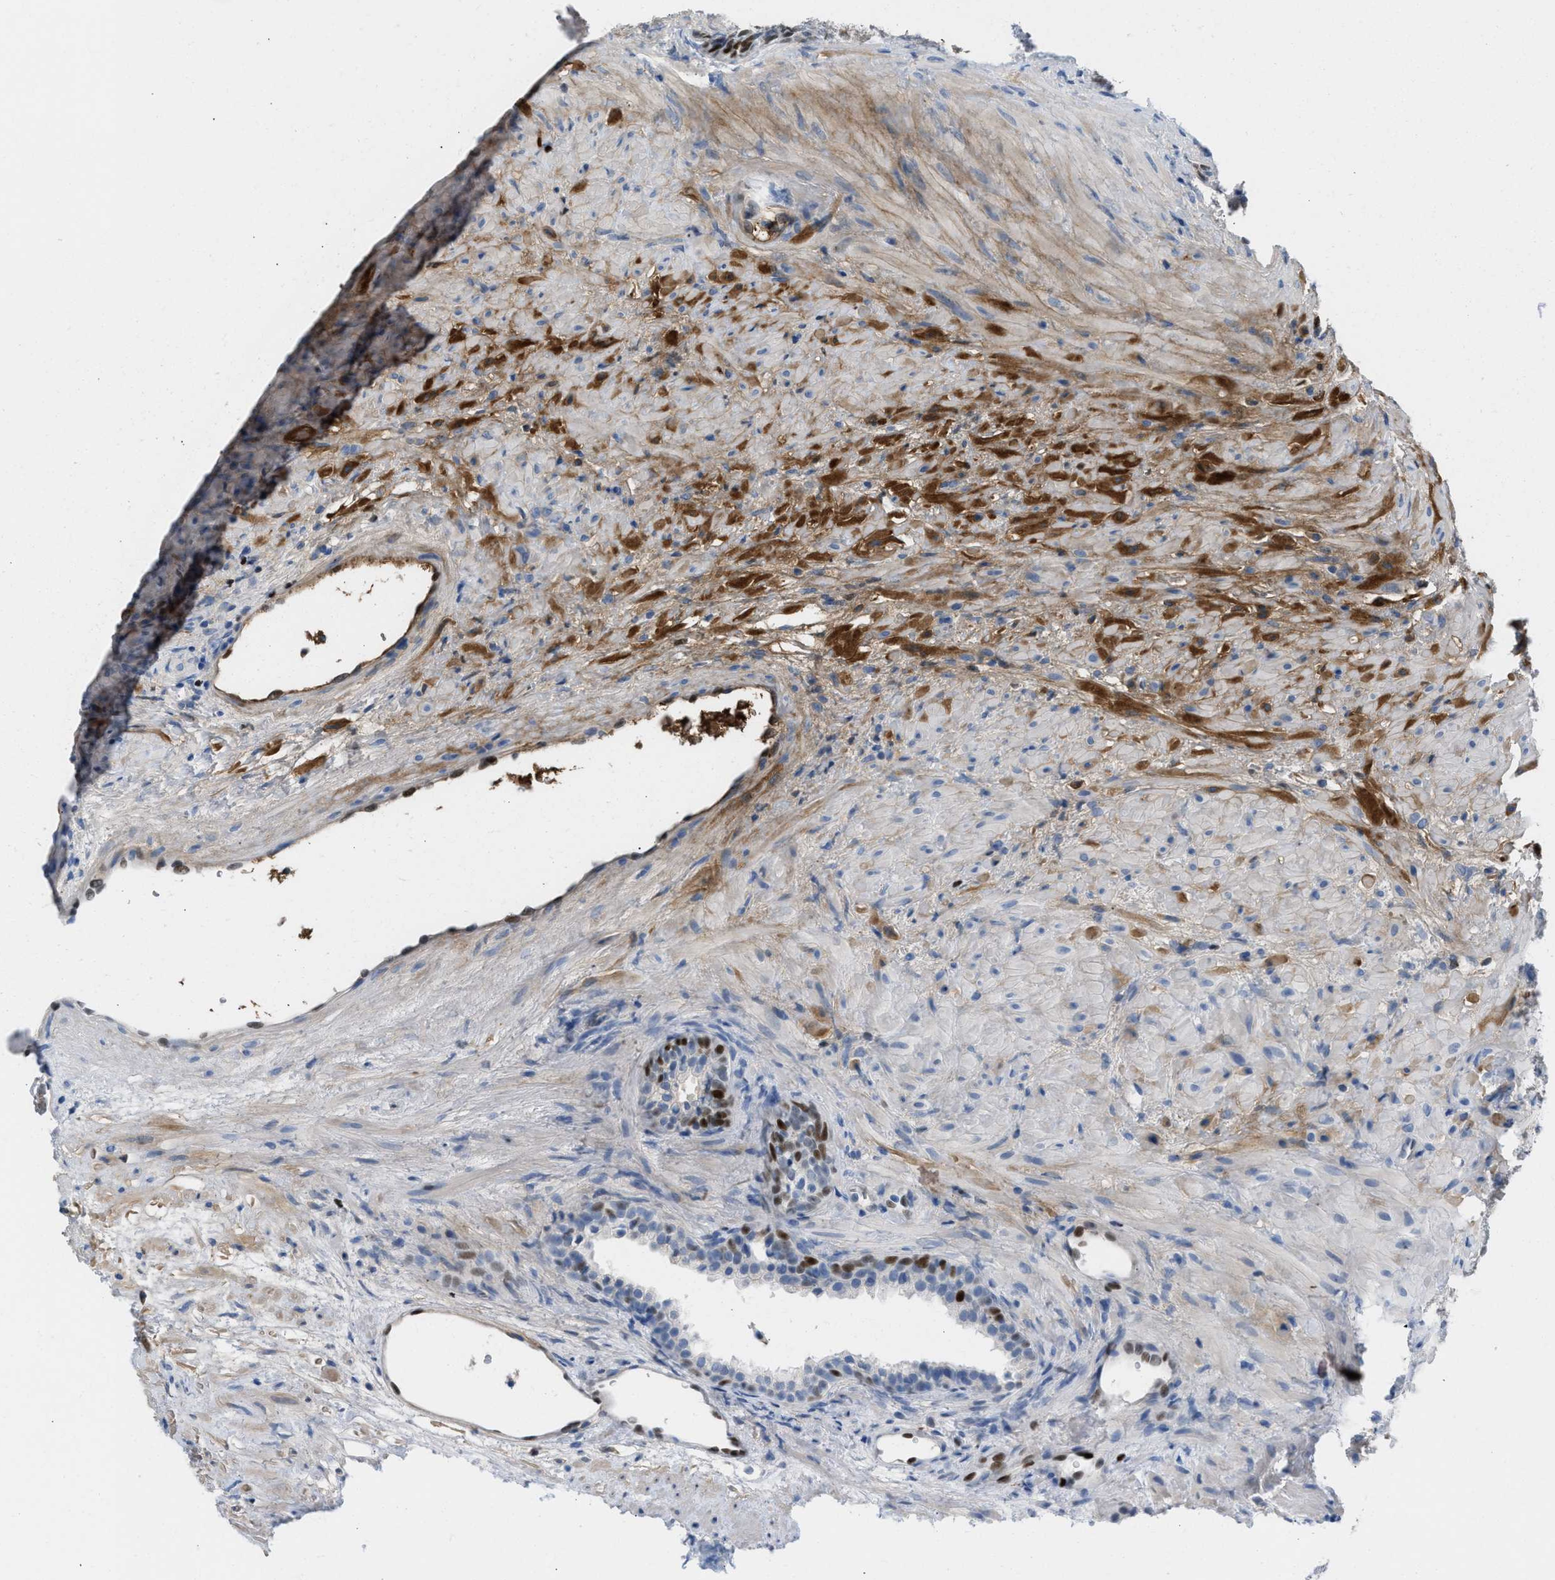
{"staining": {"intensity": "moderate", "quantity": "<25%", "location": "nuclear"}, "tissue": "prostate", "cell_type": "Glandular cells", "image_type": "normal", "snomed": [{"axis": "morphology", "description": "Normal tissue, NOS"}, {"axis": "topography", "description": "Prostate"}], "caption": "Normal prostate demonstrates moderate nuclear staining in approximately <25% of glandular cells The protein of interest is stained brown, and the nuclei are stained in blue (DAB IHC with brightfield microscopy, high magnification)..", "gene": "LEF1", "patient": {"sex": "male", "age": 76}}